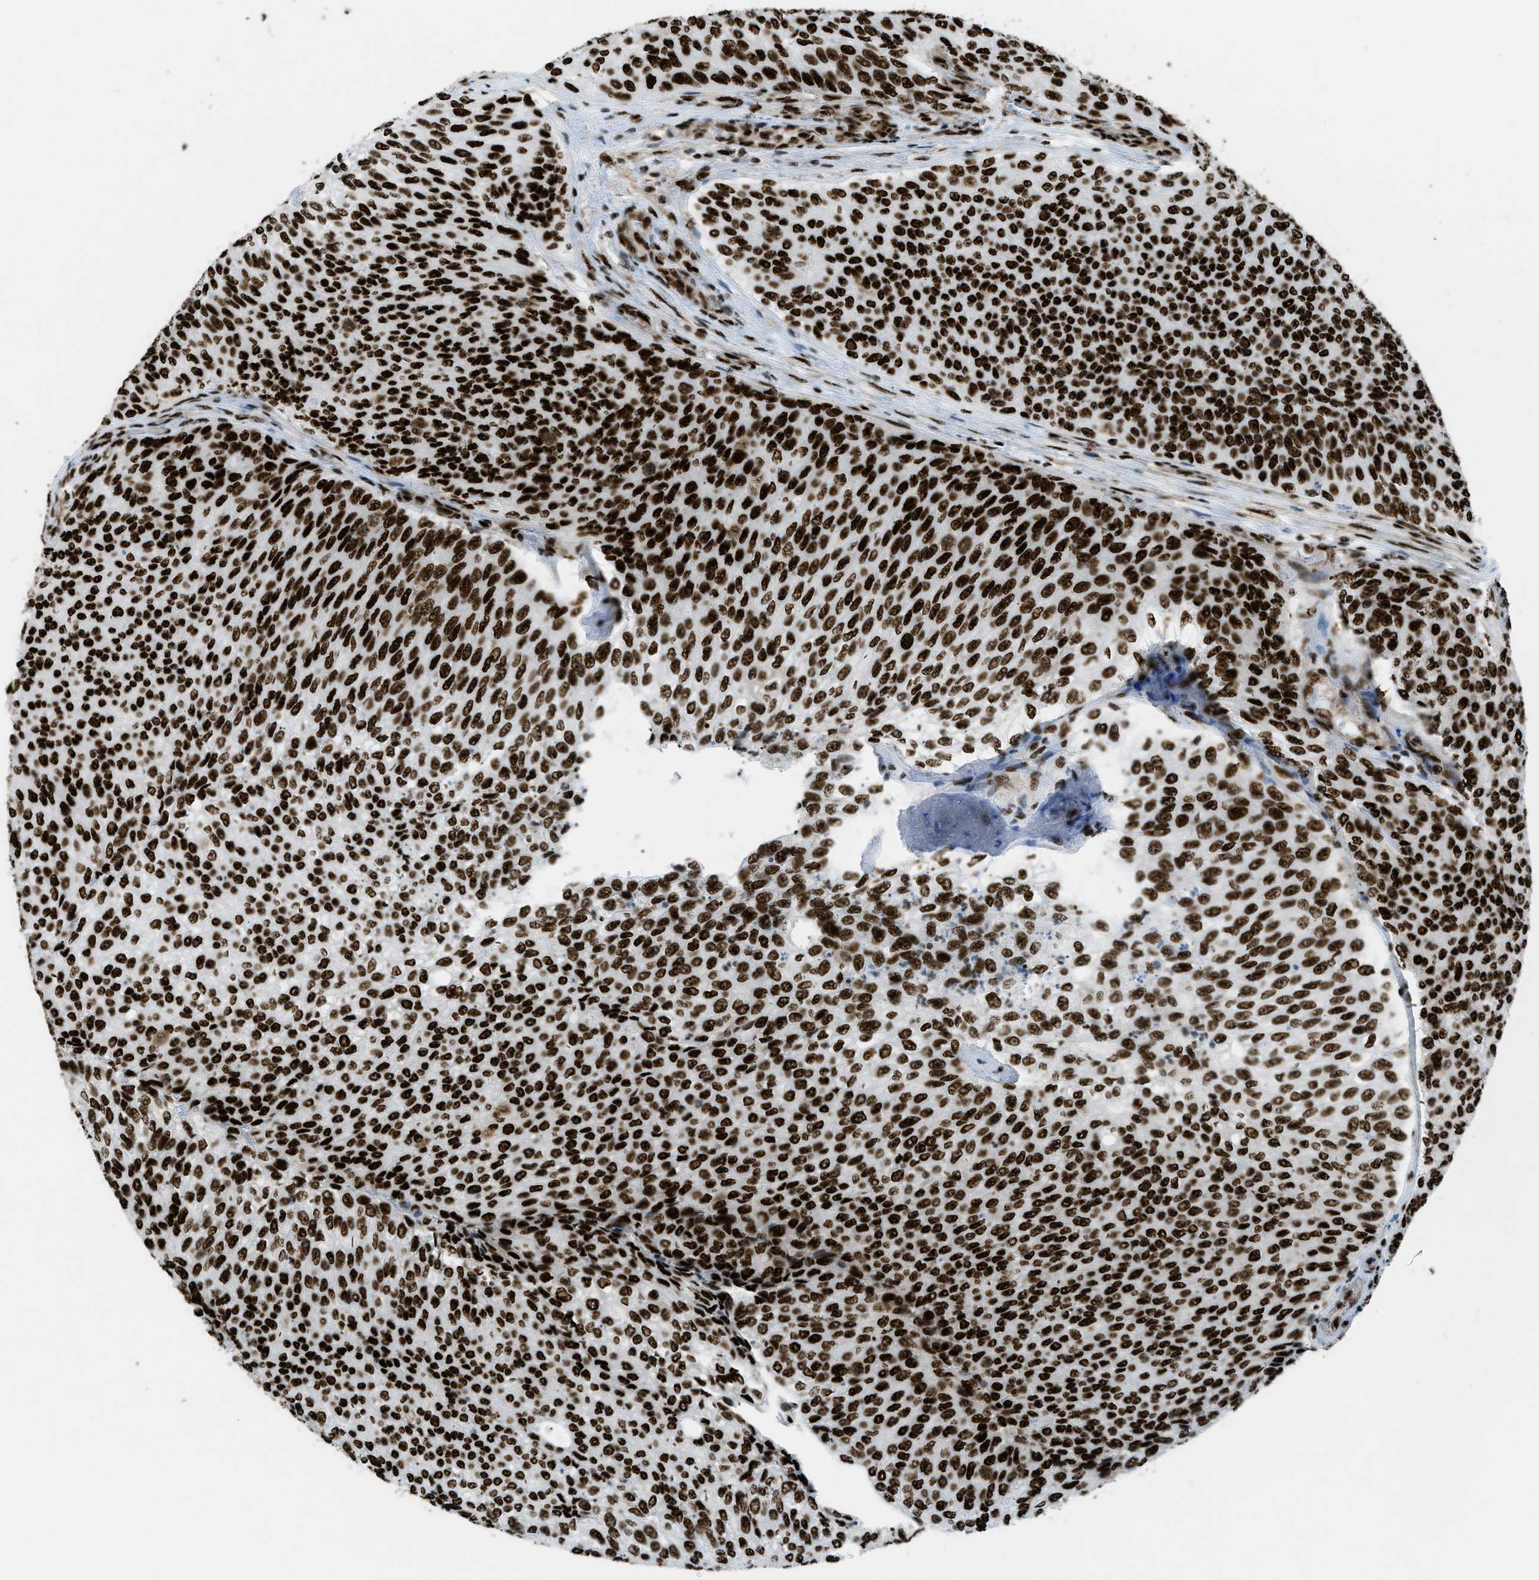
{"staining": {"intensity": "strong", "quantity": ">75%", "location": "nuclear"}, "tissue": "urothelial cancer", "cell_type": "Tumor cells", "image_type": "cancer", "snomed": [{"axis": "morphology", "description": "Urothelial carcinoma, Low grade"}, {"axis": "topography", "description": "Urinary bladder"}], "caption": "Immunohistochemistry (IHC) image of human urothelial cancer stained for a protein (brown), which shows high levels of strong nuclear staining in approximately >75% of tumor cells.", "gene": "ZNF207", "patient": {"sex": "female", "age": 79}}